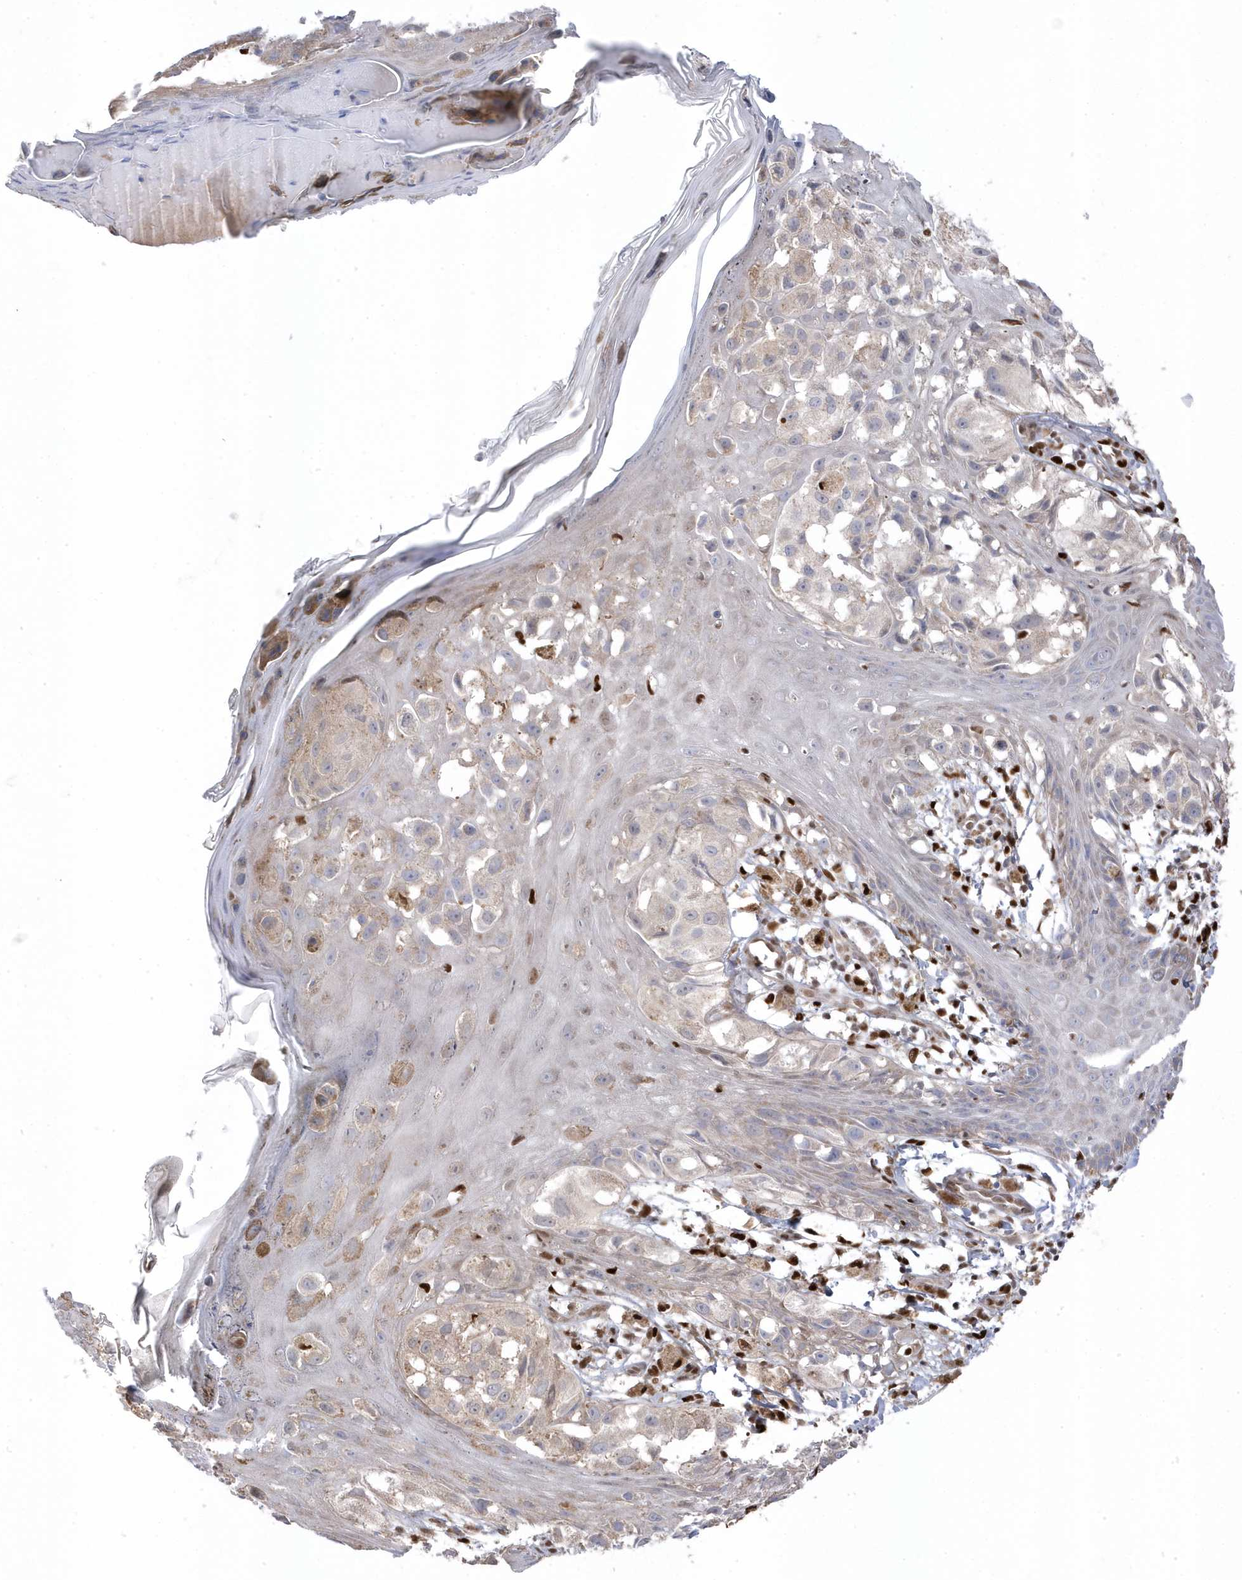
{"staining": {"intensity": "negative", "quantity": "none", "location": "none"}, "tissue": "melanoma", "cell_type": "Tumor cells", "image_type": "cancer", "snomed": [{"axis": "morphology", "description": "Malignant melanoma, NOS"}, {"axis": "topography", "description": "Skin of leg"}], "caption": "Photomicrograph shows no significant protein expression in tumor cells of malignant melanoma.", "gene": "GTPBP6", "patient": {"sex": "female", "age": 72}}